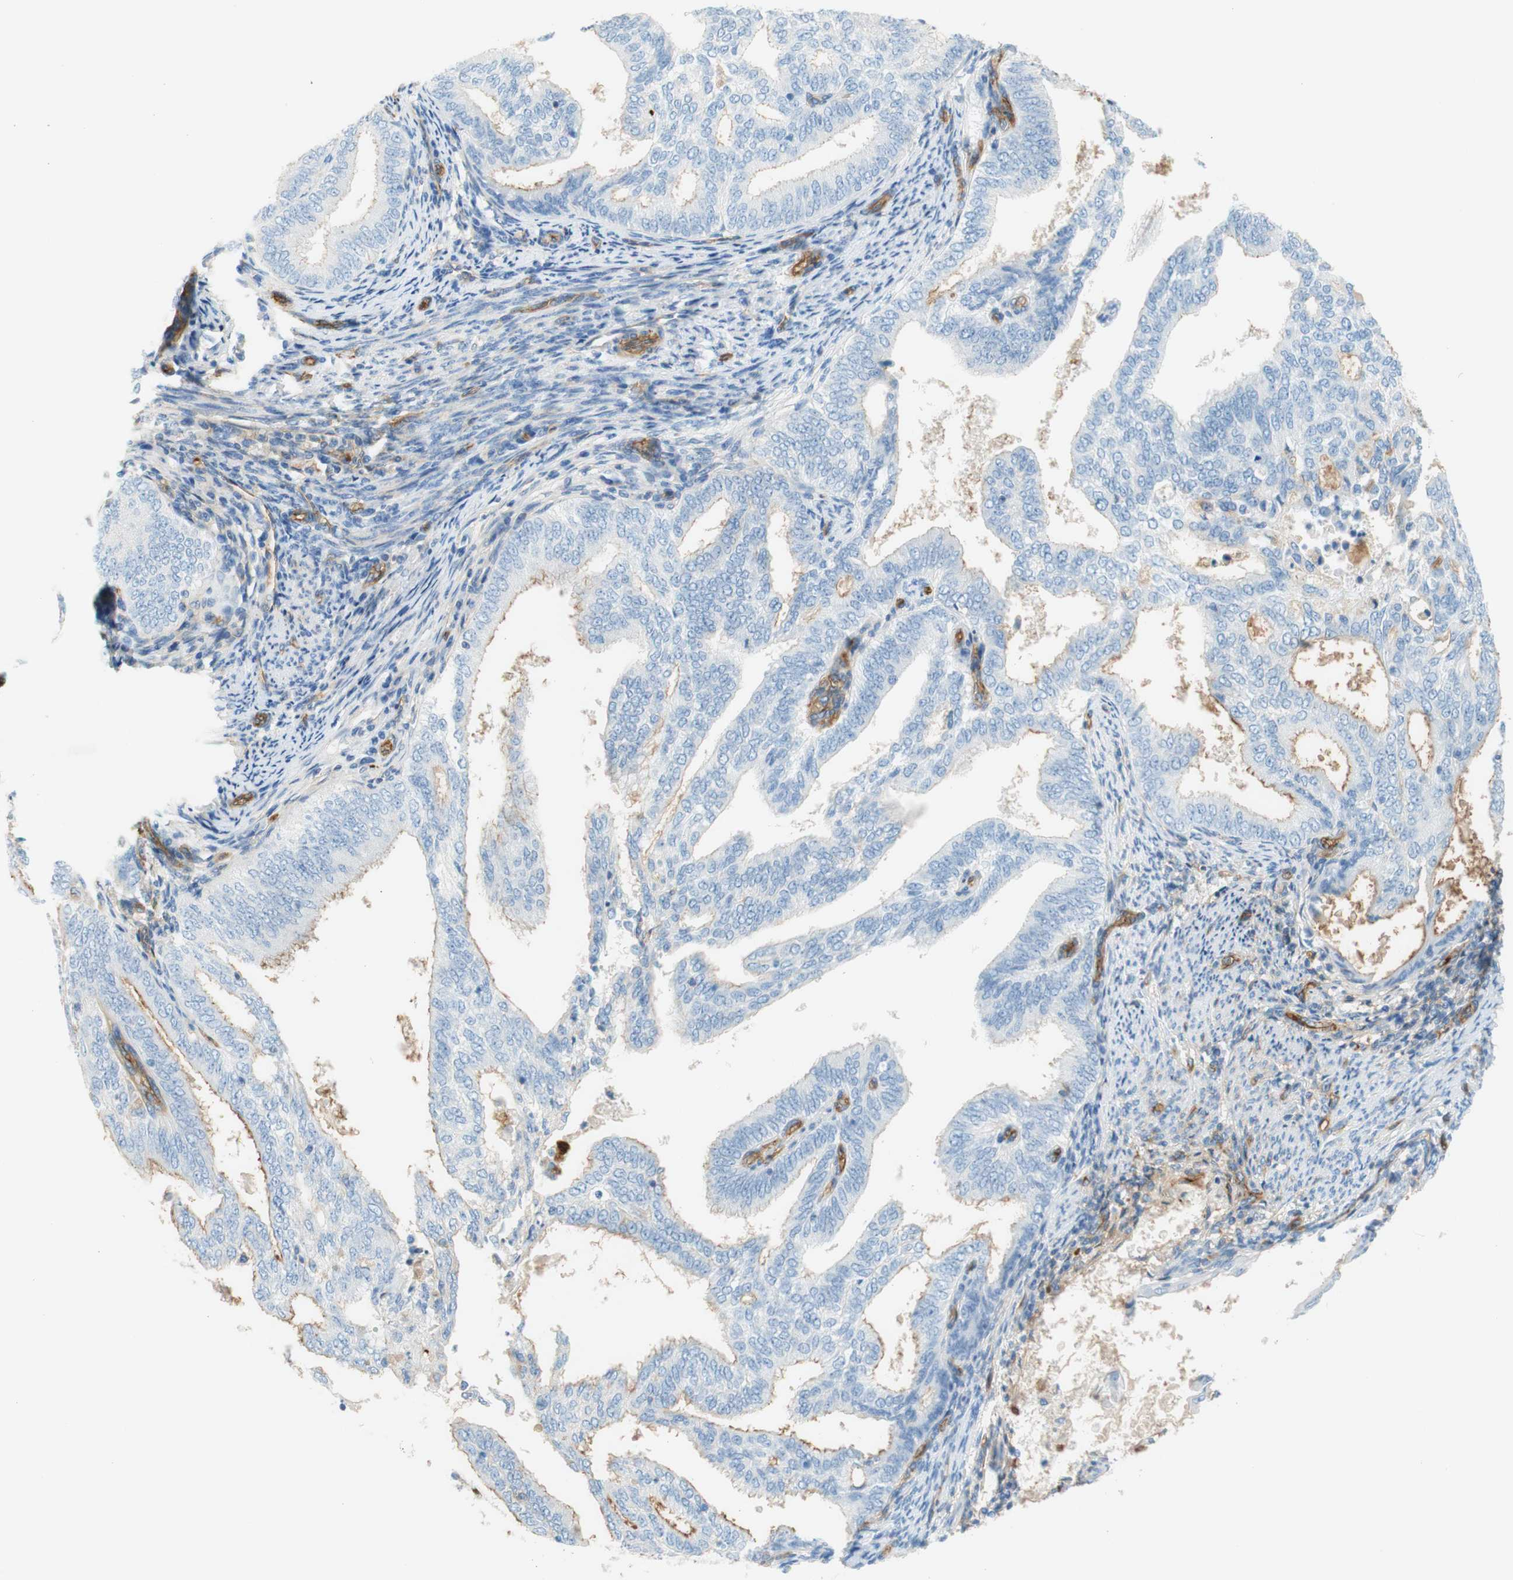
{"staining": {"intensity": "weak", "quantity": "<25%", "location": "cytoplasmic/membranous"}, "tissue": "endometrial cancer", "cell_type": "Tumor cells", "image_type": "cancer", "snomed": [{"axis": "morphology", "description": "Adenocarcinoma, NOS"}, {"axis": "topography", "description": "Endometrium"}], "caption": "Tumor cells show no significant protein positivity in endometrial adenocarcinoma.", "gene": "STOM", "patient": {"sex": "female", "age": 58}}